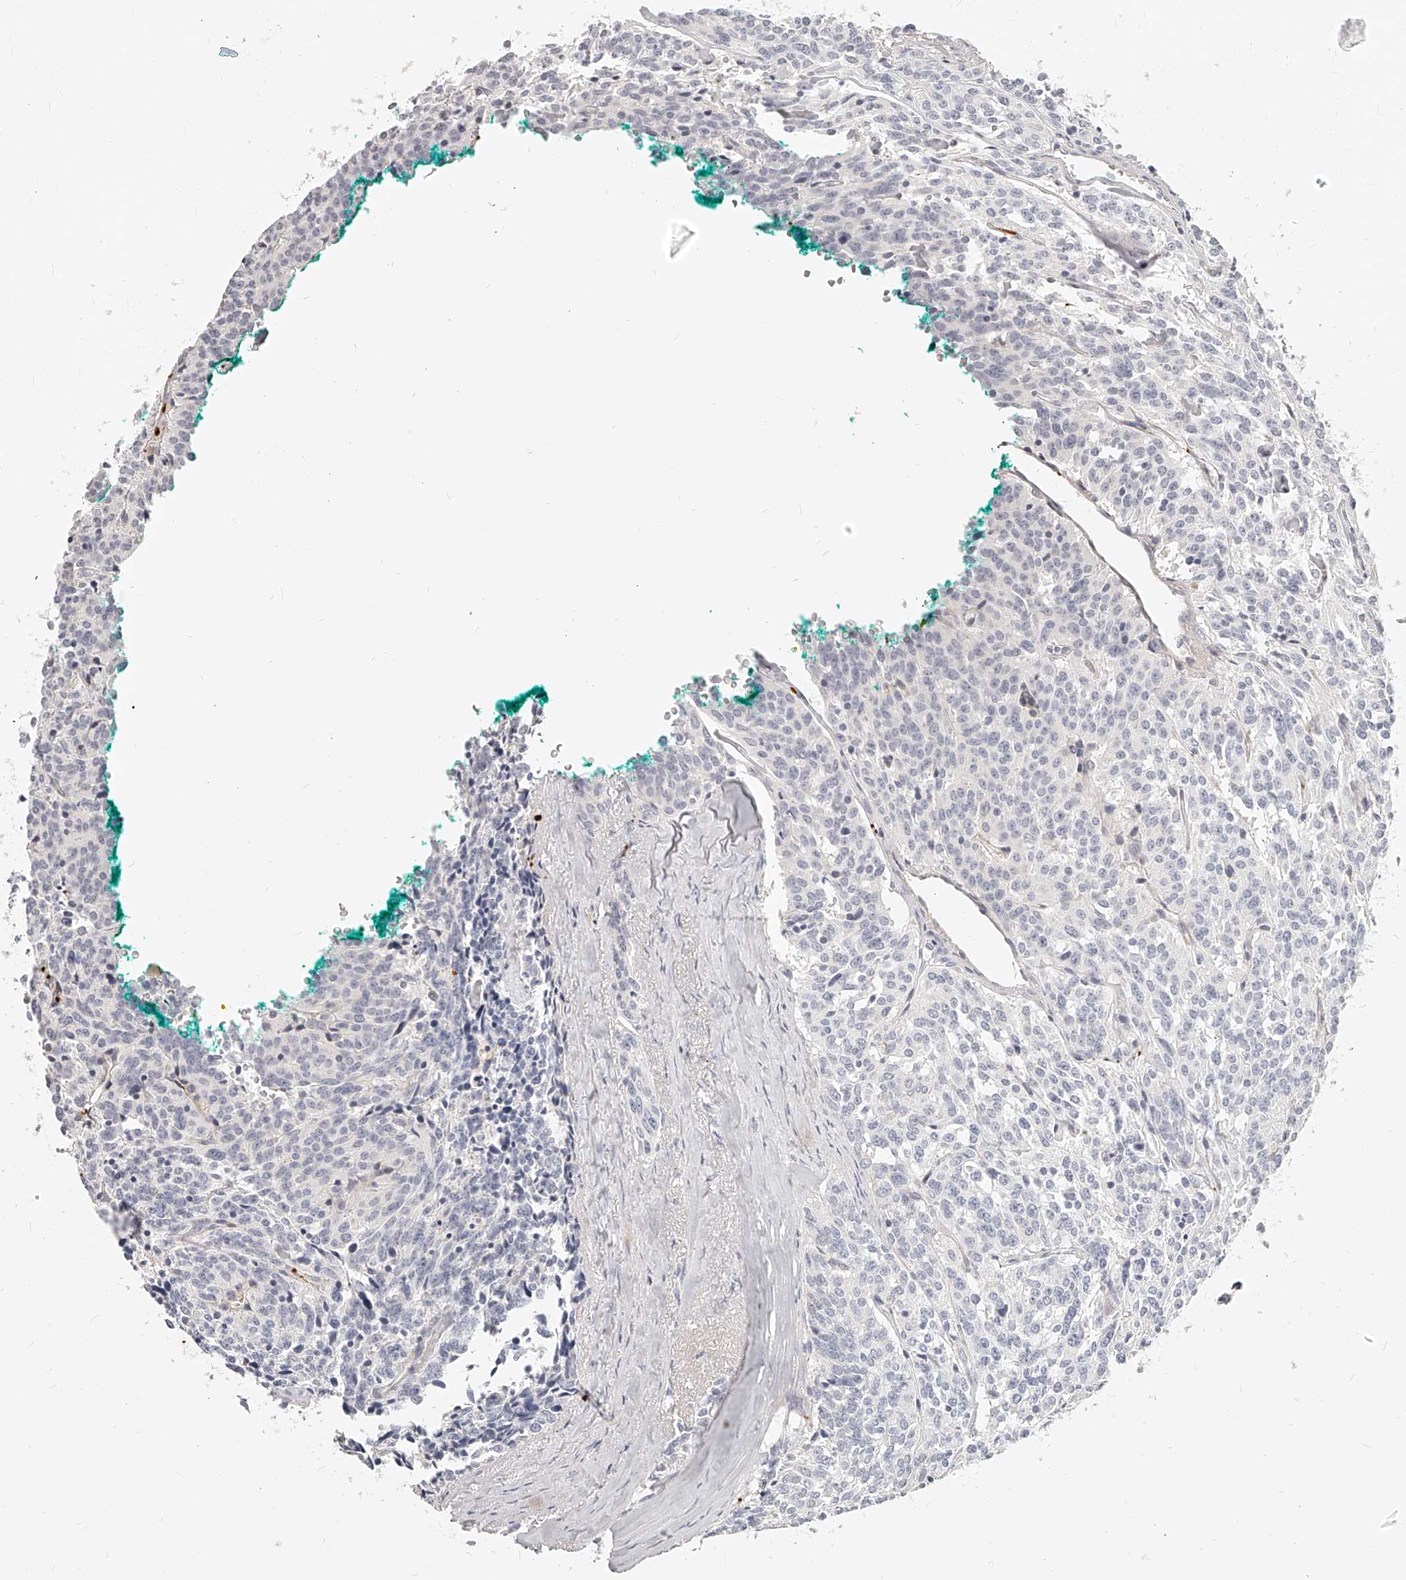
{"staining": {"intensity": "negative", "quantity": "none", "location": "none"}, "tissue": "carcinoid", "cell_type": "Tumor cells", "image_type": "cancer", "snomed": [{"axis": "morphology", "description": "Carcinoid, malignant, NOS"}, {"axis": "topography", "description": "Lung"}], "caption": "The IHC histopathology image has no significant staining in tumor cells of carcinoid tissue.", "gene": "ITGB3", "patient": {"sex": "female", "age": 46}}